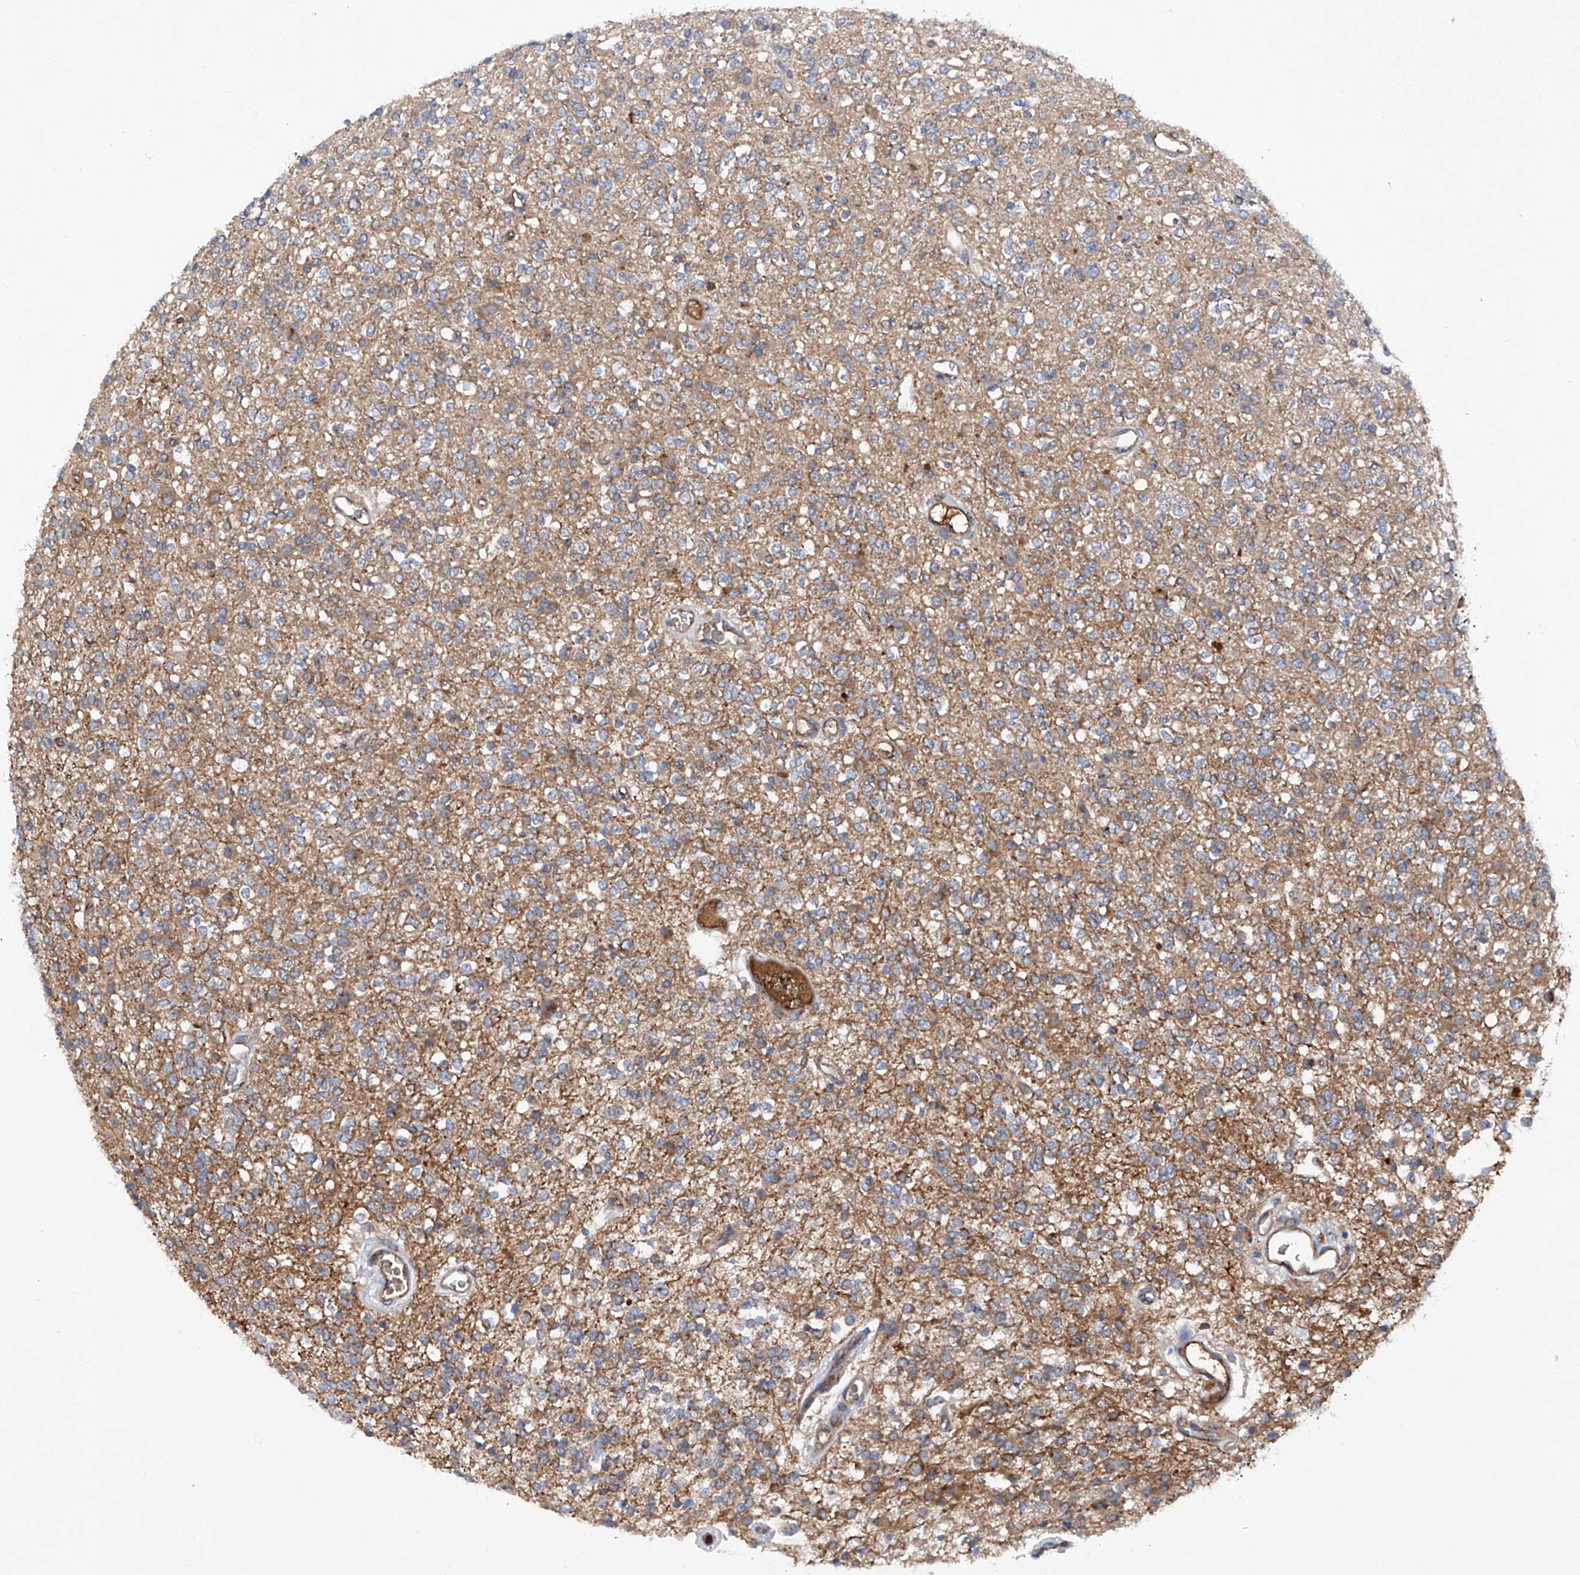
{"staining": {"intensity": "moderate", "quantity": "<25%", "location": "cytoplasmic/membranous"}, "tissue": "glioma", "cell_type": "Tumor cells", "image_type": "cancer", "snomed": [{"axis": "morphology", "description": "Glioma, malignant, High grade"}, {"axis": "topography", "description": "Brain"}], "caption": "Malignant high-grade glioma stained for a protein (brown) shows moderate cytoplasmic/membranous positive staining in approximately <25% of tumor cells.", "gene": "ASCC3", "patient": {"sex": "male", "age": 34}}